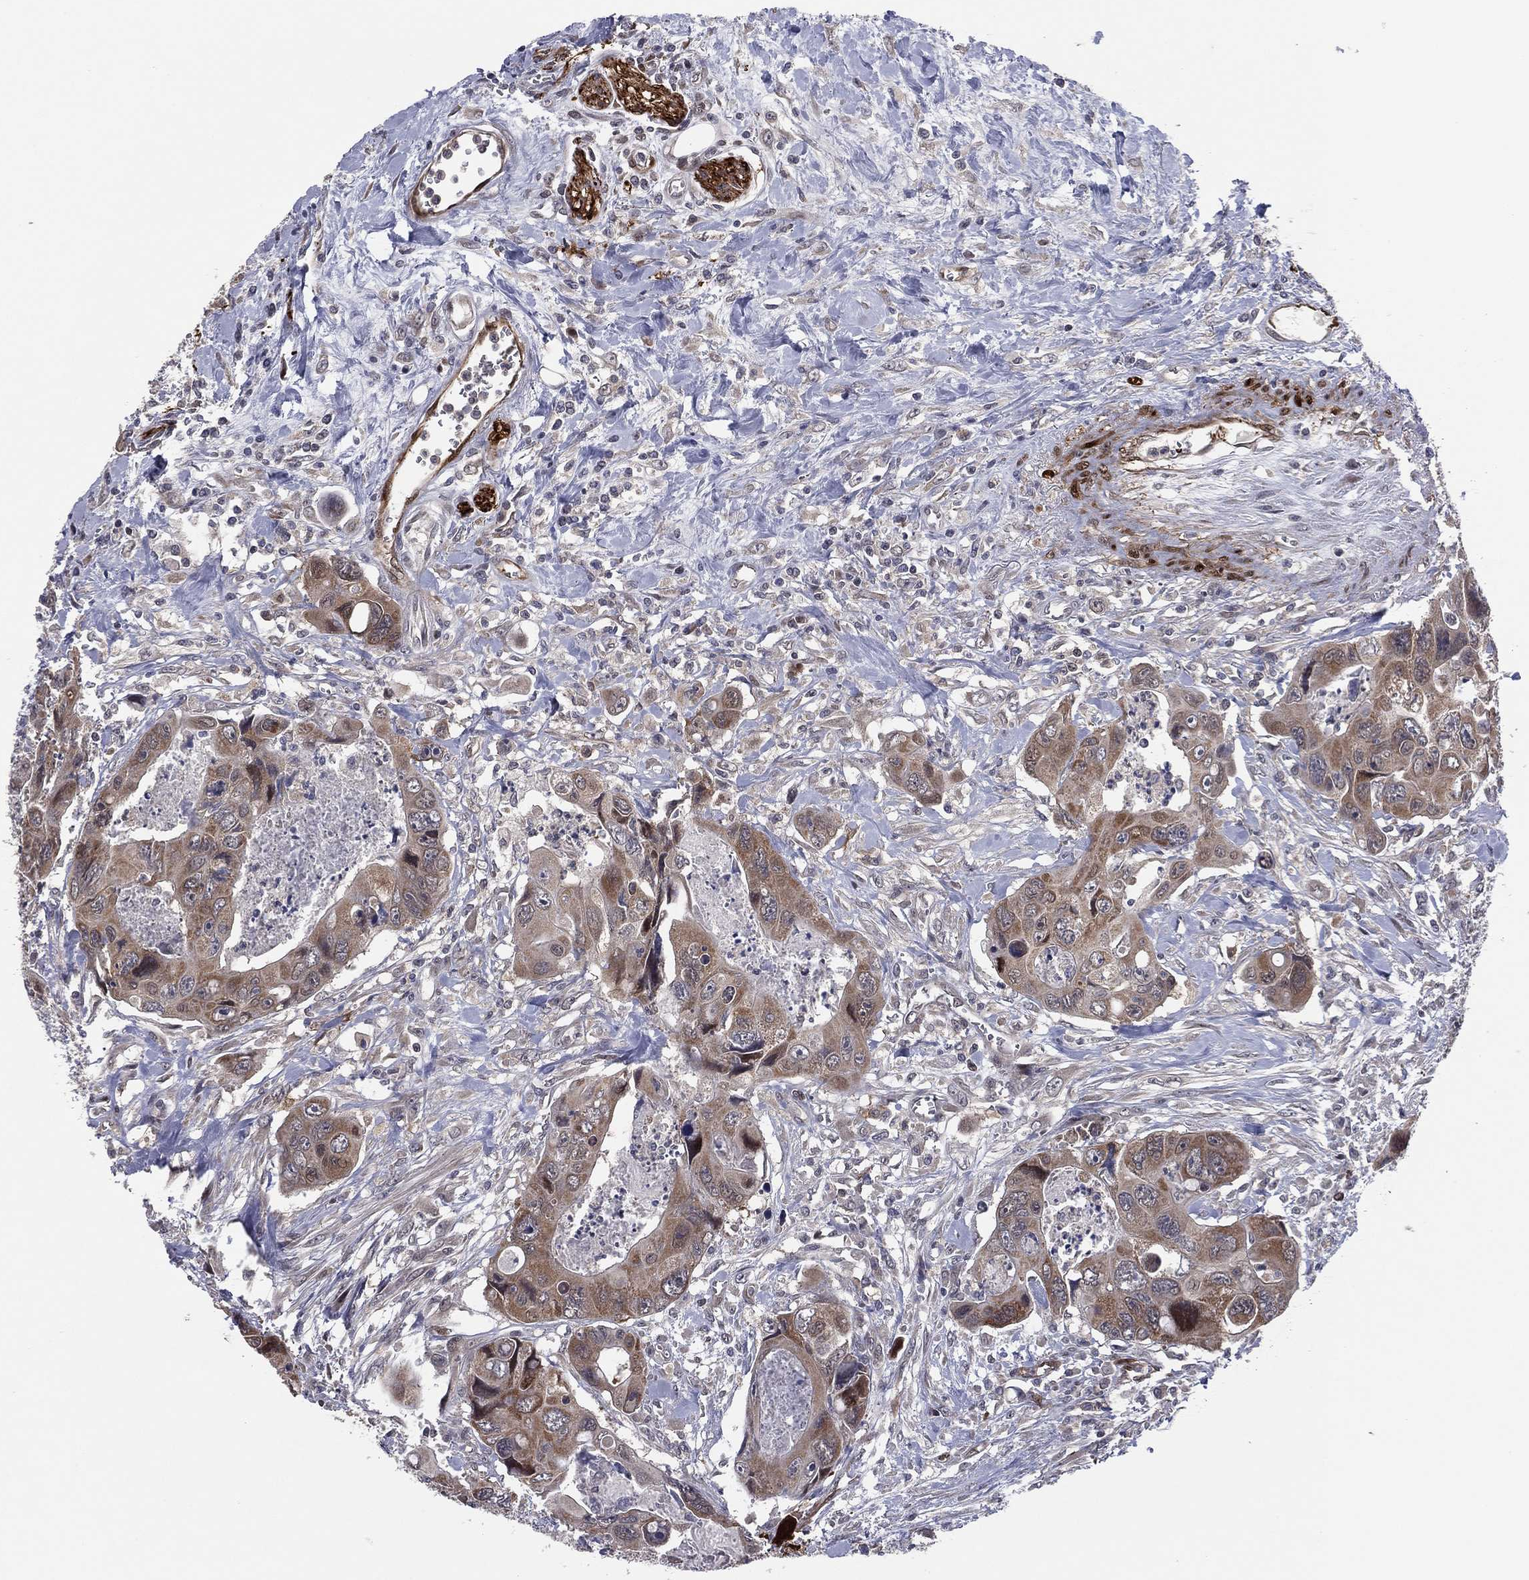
{"staining": {"intensity": "moderate", "quantity": "25%-75%", "location": "cytoplasmic/membranous"}, "tissue": "colorectal cancer", "cell_type": "Tumor cells", "image_type": "cancer", "snomed": [{"axis": "morphology", "description": "Adenocarcinoma, NOS"}, {"axis": "topography", "description": "Rectum"}], "caption": "This image displays immunohistochemistry staining of human adenocarcinoma (colorectal), with medium moderate cytoplasmic/membranous expression in approximately 25%-75% of tumor cells.", "gene": "SNCG", "patient": {"sex": "male", "age": 62}}